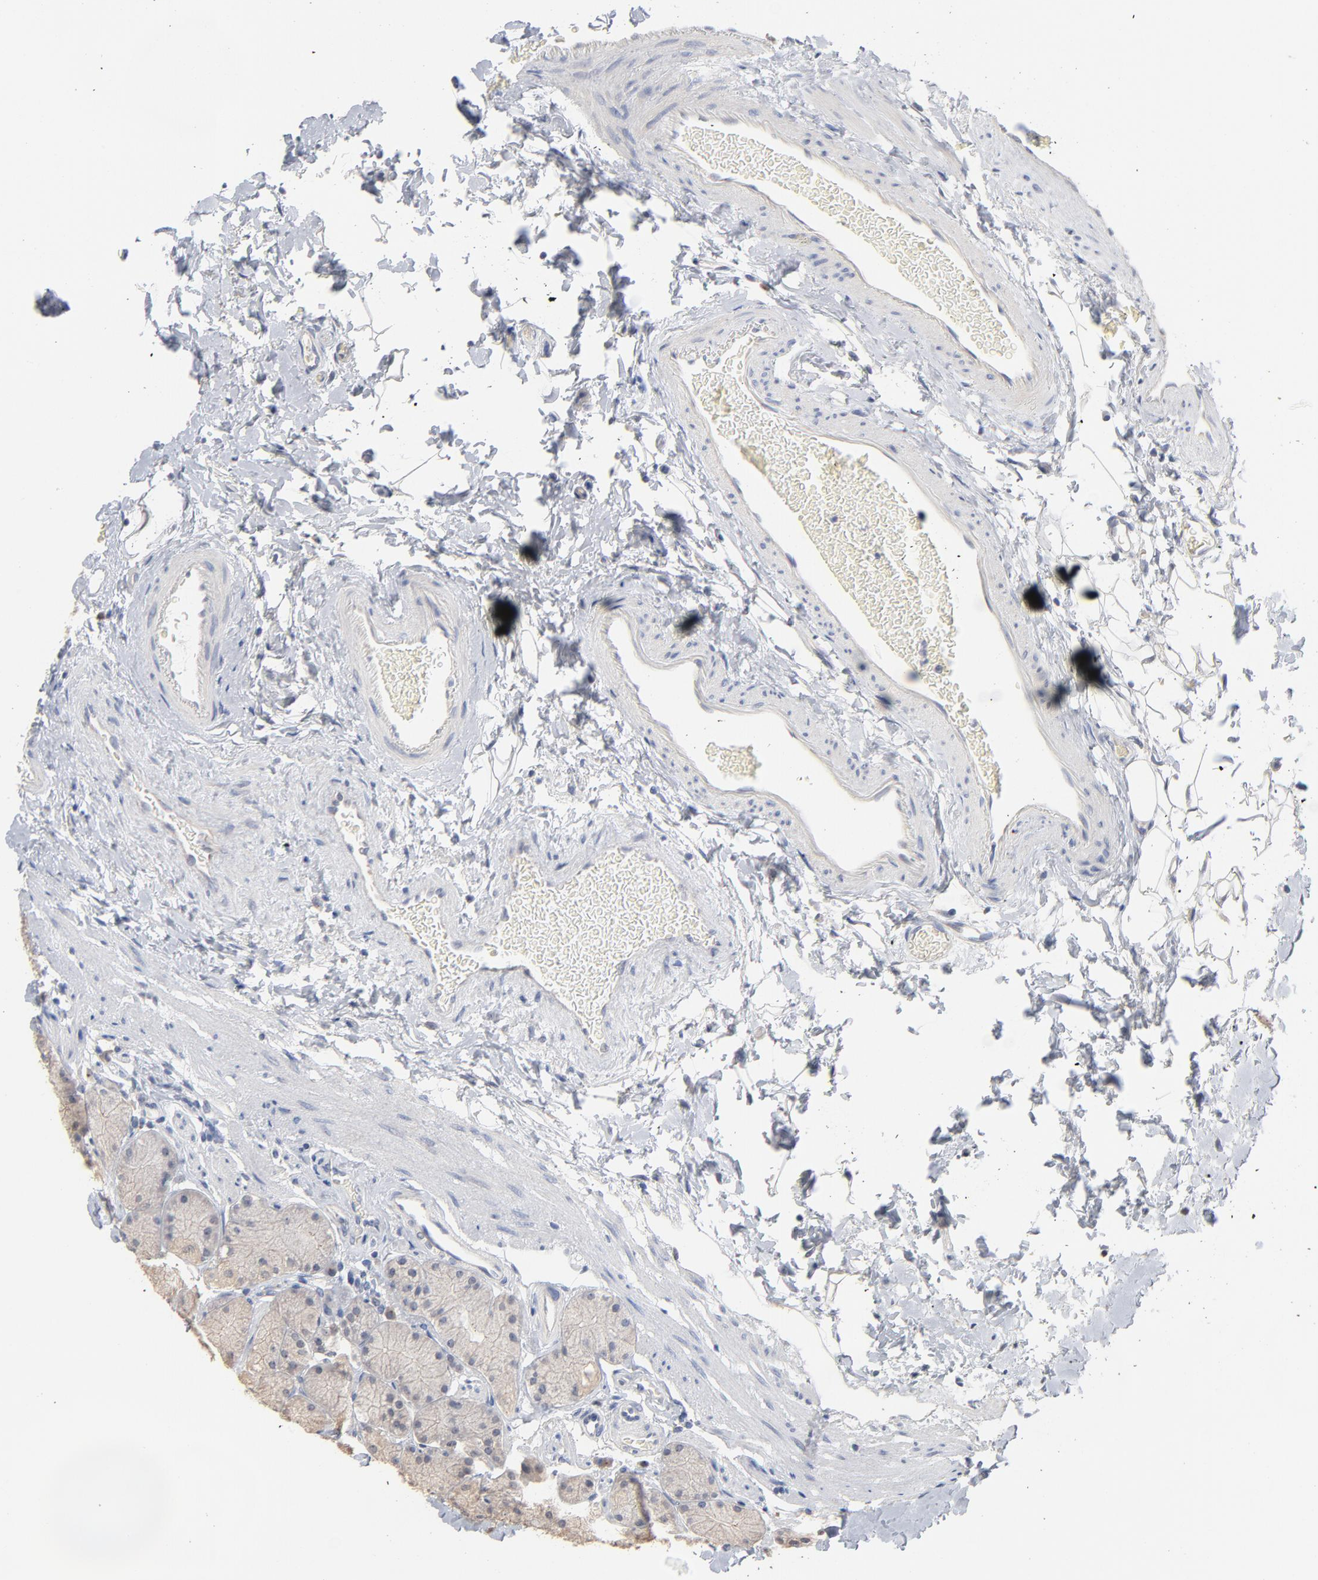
{"staining": {"intensity": "weak", "quantity": ">75%", "location": "cytoplasmic/membranous"}, "tissue": "stomach", "cell_type": "Glandular cells", "image_type": "normal", "snomed": [{"axis": "morphology", "description": "Normal tissue, NOS"}, {"axis": "topography", "description": "Stomach, upper"}, {"axis": "topography", "description": "Stomach"}], "caption": "Weak cytoplasmic/membranous protein staining is present in about >75% of glandular cells in stomach.", "gene": "DNAL4", "patient": {"sex": "male", "age": 76}}